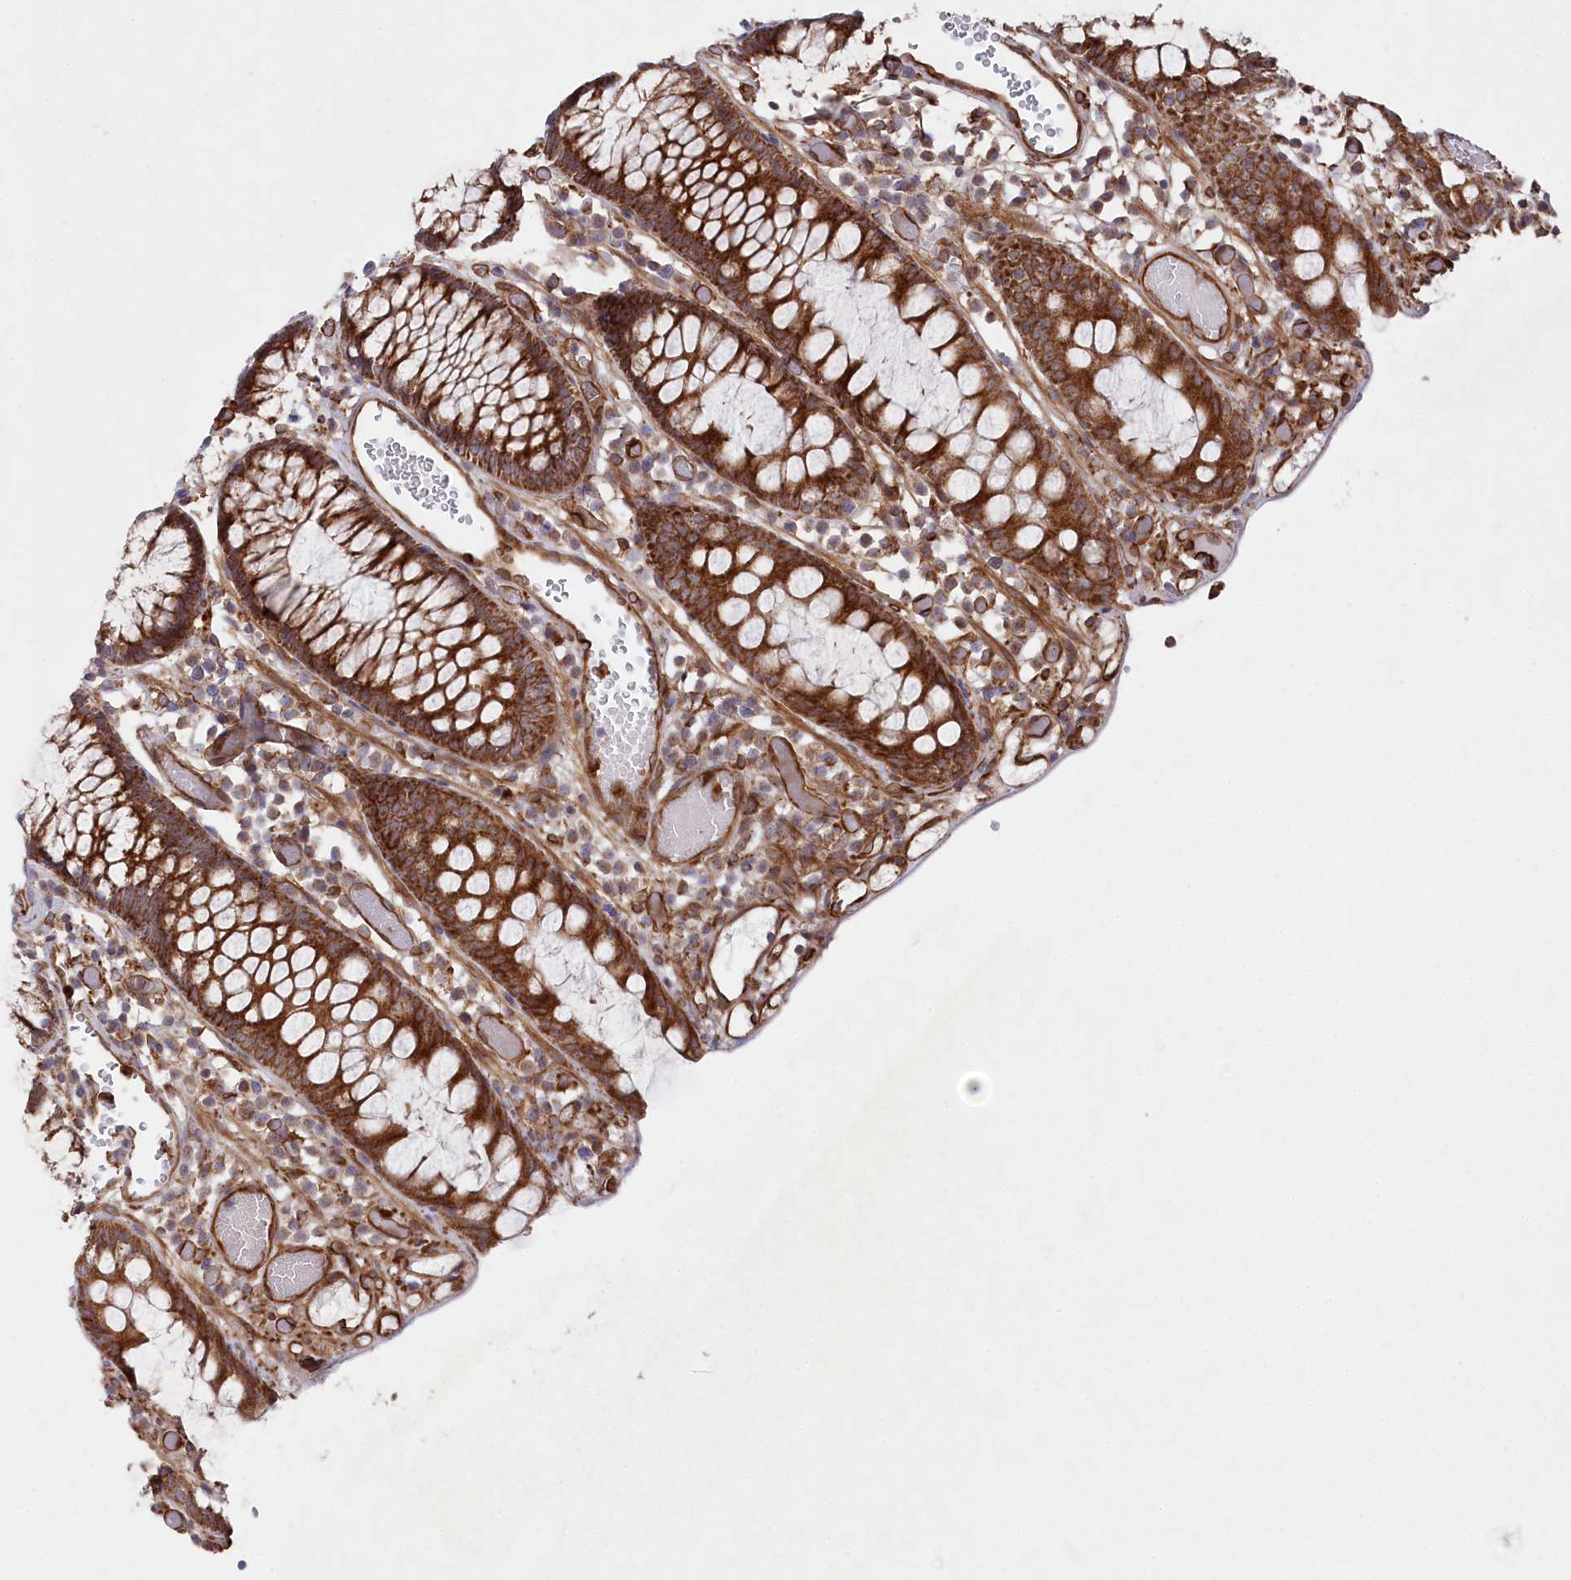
{"staining": {"intensity": "strong", "quantity": ">75%", "location": "cytoplasmic/membranous"}, "tissue": "colon", "cell_type": "Endothelial cells", "image_type": "normal", "snomed": [{"axis": "morphology", "description": "Normal tissue, NOS"}, {"axis": "topography", "description": "Colon"}], "caption": "Protein analysis of unremarkable colon shows strong cytoplasmic/membranous staining in about >75% of endothelial cells.", "gene": "MTPAP", "patient": {"sex": "male", "age": 14}}